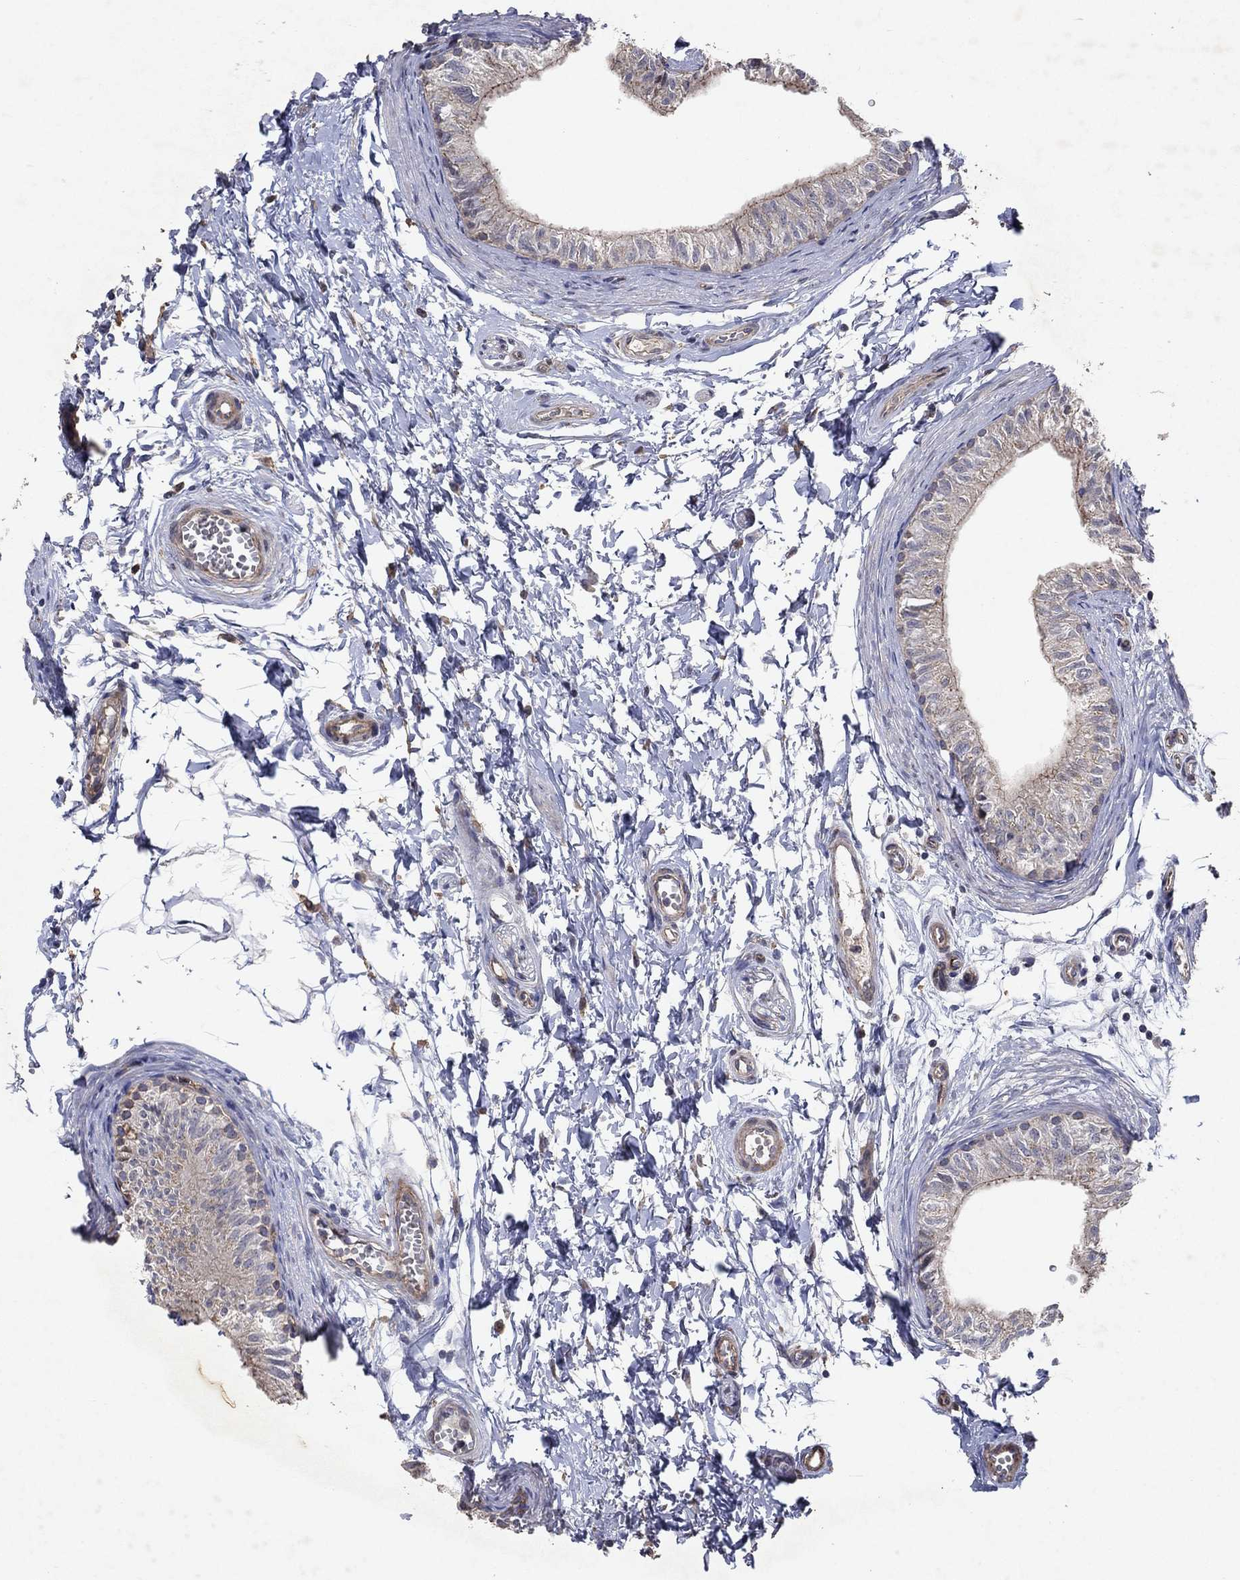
{"staining": {"intensity": "moderate", "quantity": "25%-75%", "location": "cytoplasmic/membranous"}, "tissue": "epididymis", "cell_type": "Glandular cells", "image_type": "normal", "snomed": [{"axis": "morphology", "description": "Normal tissue, NOS"}, {"axis": "topography", "description": "Epididymis"}], "caption": "The photomicrograph reveals a brown stain indicating the presence of a protein in the cytoplasmic/membranous of glandular cells in epididymis.", "gene": "FRG1", "patient": {"sex": "male", "age": 22}}